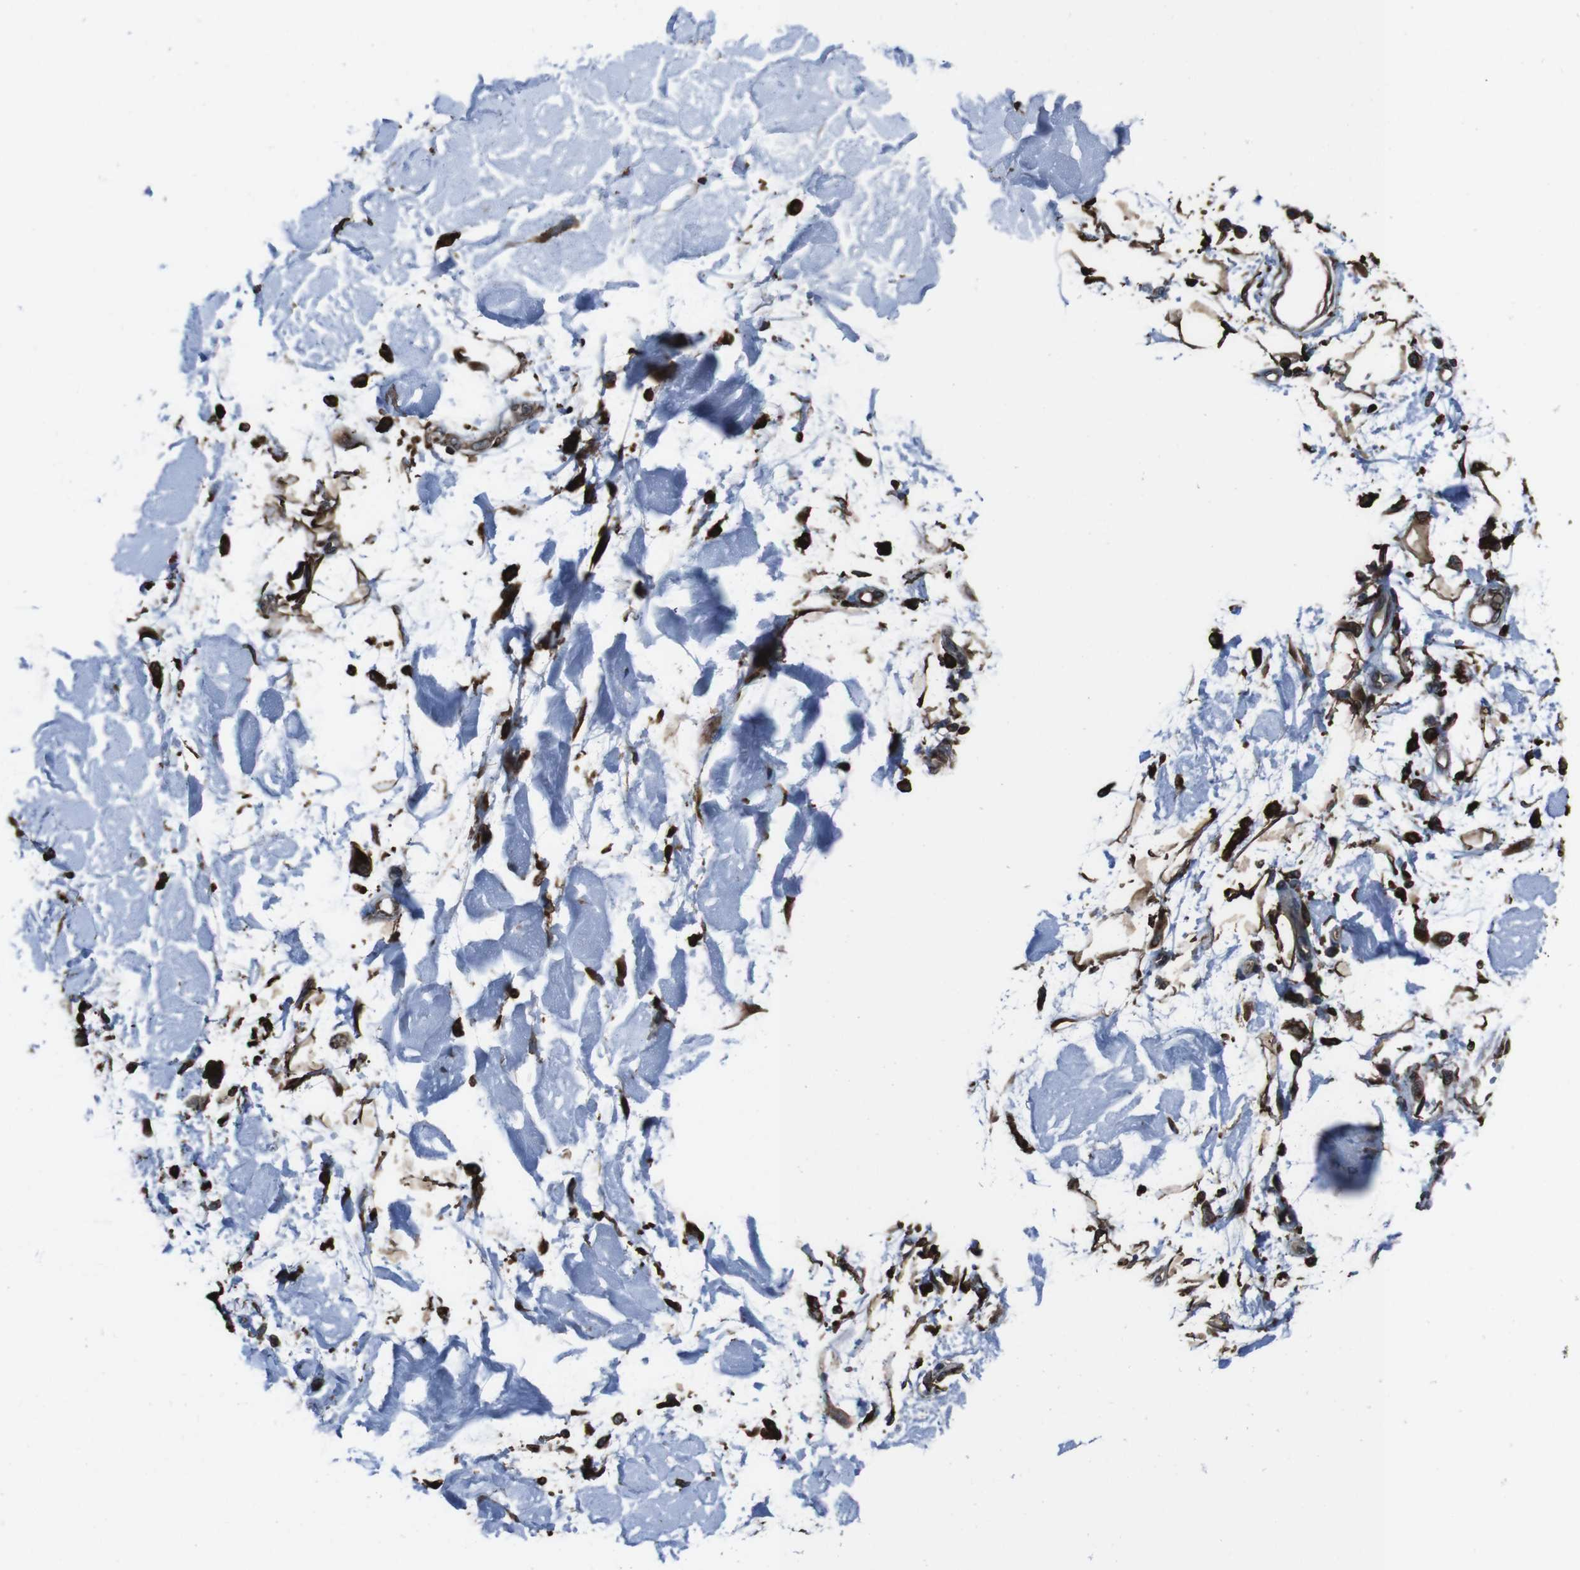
{"staining": {"intensity": "moderate", "quantity": ">75%", "location": "cytoplasmic/membranous"}, "tissue": "soft tissue", "cell_type": "Fibroblasts", "image_type": "normal", "snomed": [{"axis": "morphology", "description": "Squamous cell carcinoma, NOS"}, {"axis": "topography", "description": "Skin"}], "caption": "High-power microscopy captured an IHC photomicrograph of unremarkable soft tissue, revealing moderate cytoplasmic/membranous expression in about >75% of fibroblasts.", "gene": "APMAP", "patient": {"sex": "male", "age": 83}}